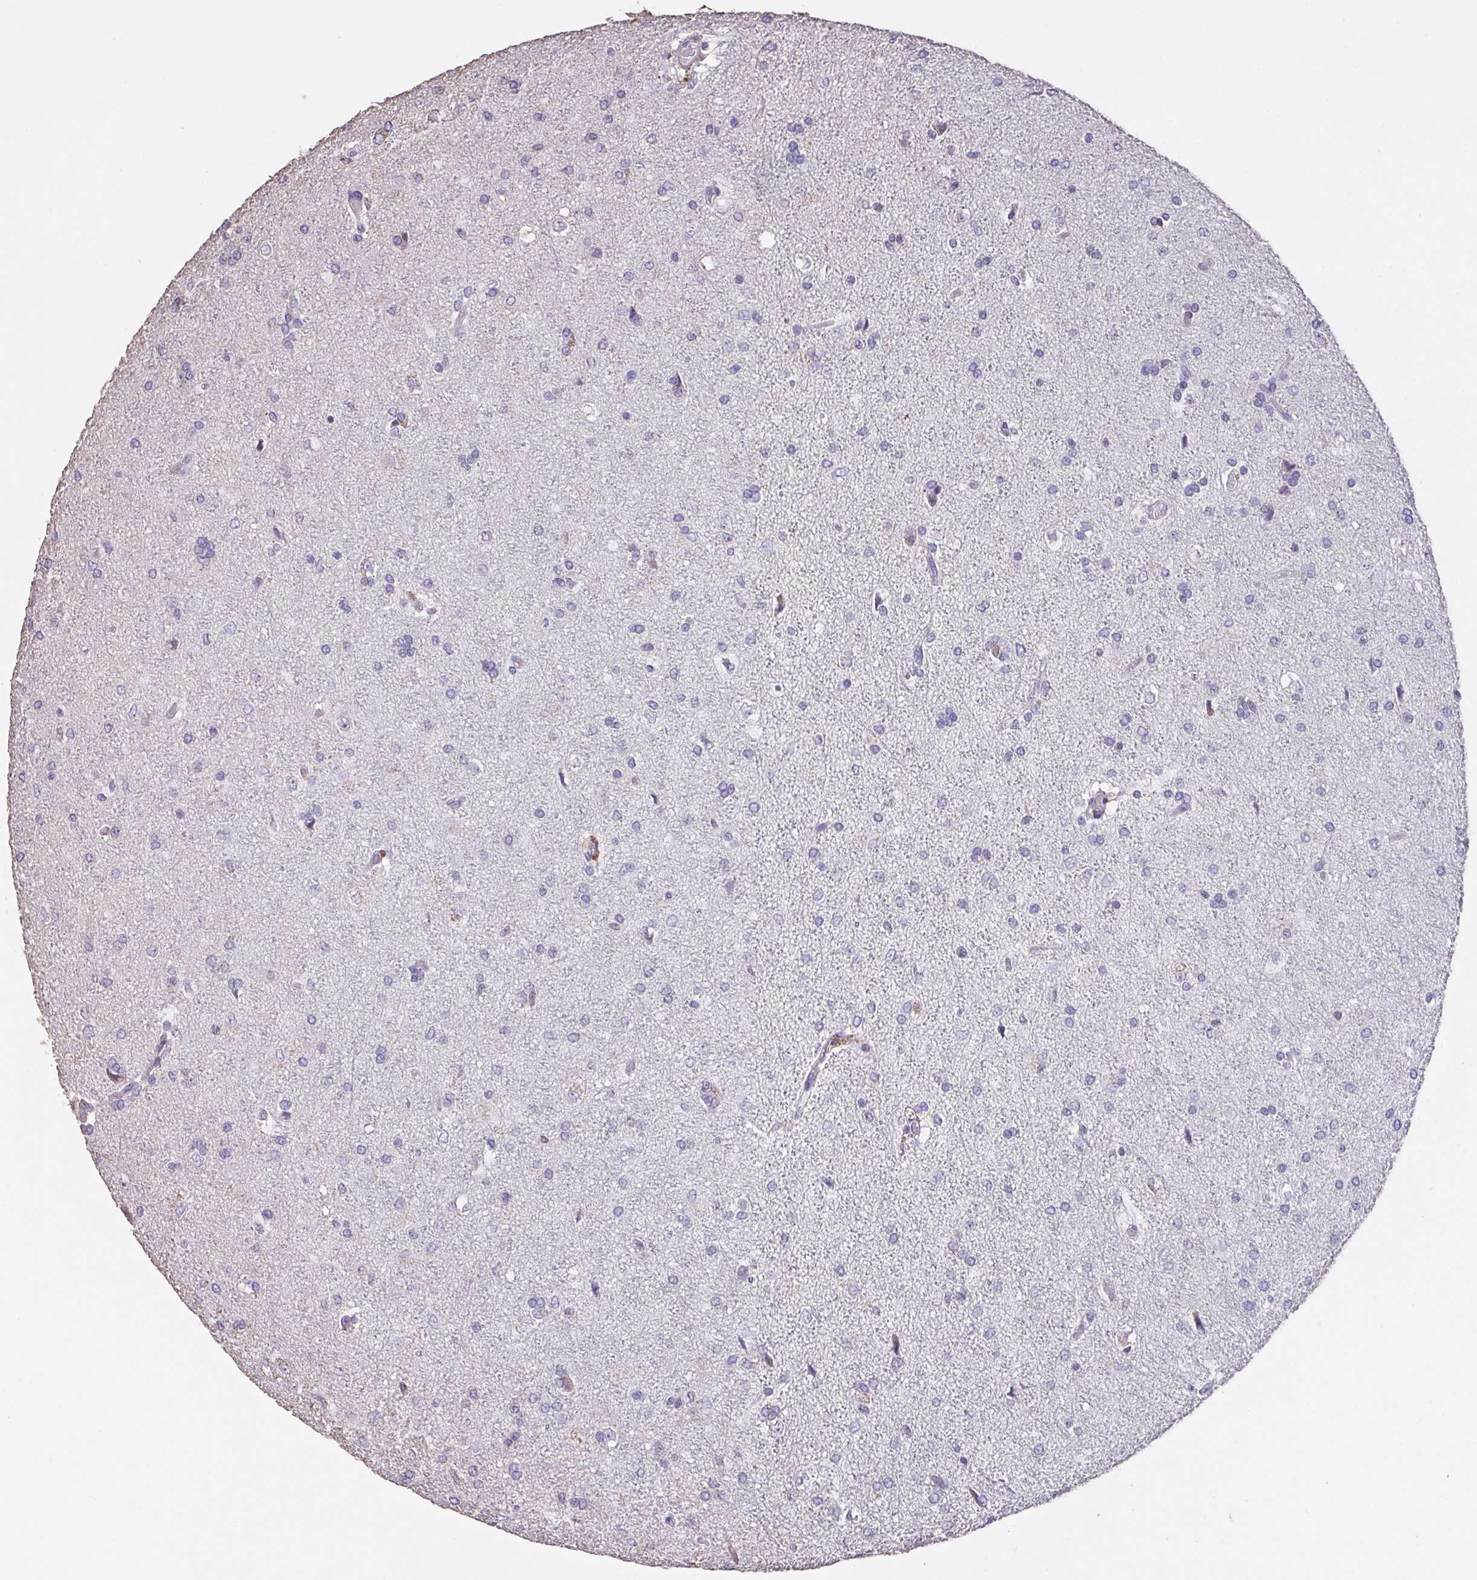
{"staining": {"intensity": "negative", "quantity": "none", "location": "none"}, "tissue": "glioma", "cell_type": "Tumor cells", "image_type": "cancer", "snomed": [{"axis": "morphology", "description": "Glioma, malignant, High grade"}, {"axis": "topography", "description": "Brain"}], "caption": "DAB (3,3'-diaminobenzidine) immunohistochemical staining of human malignant glioma (high-grade) reveals no significant expression in tumor cells.", "gene": "IL23R", "patient": {"sex": "male", "age": 68}}